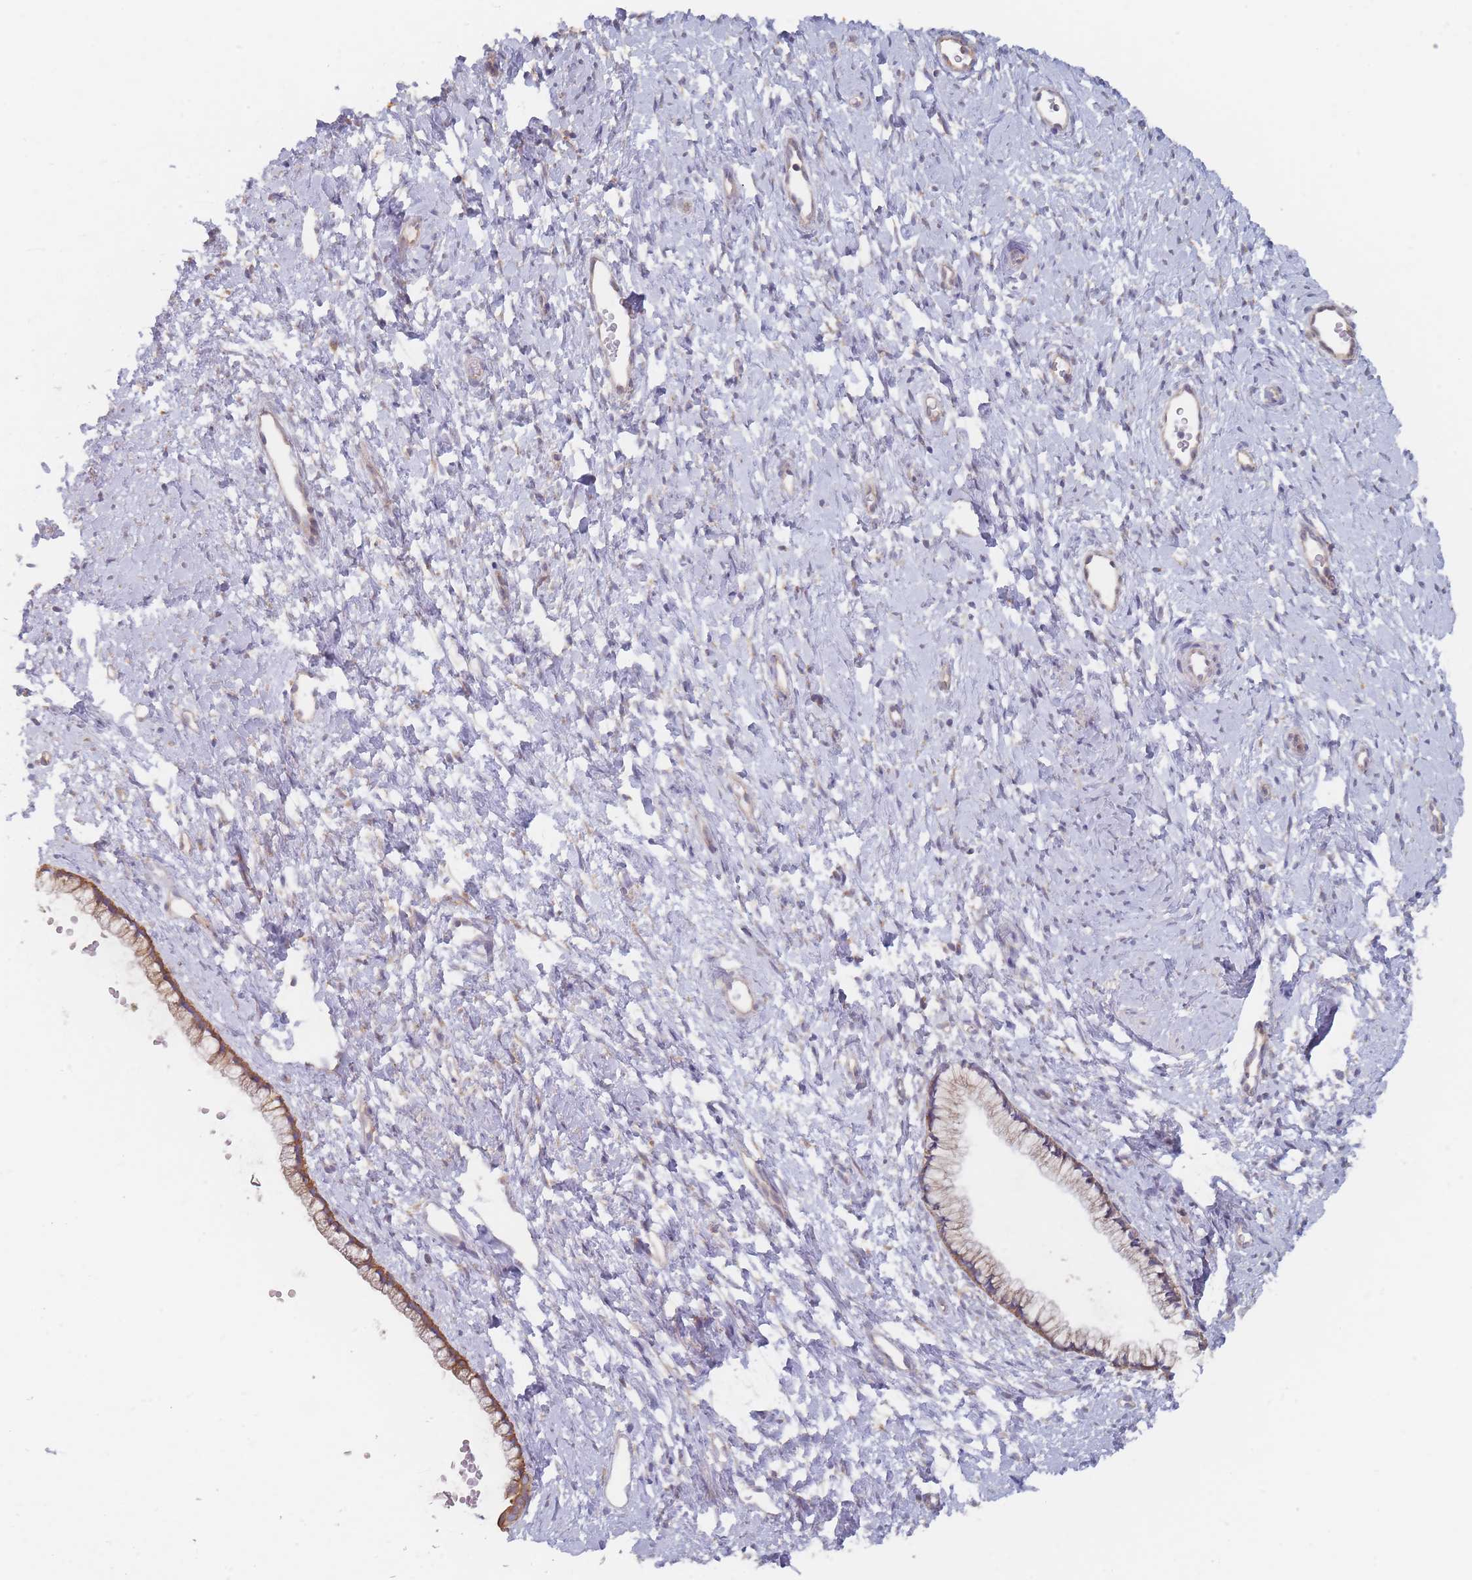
{"staining": {"intensity": "moderate", "quantity": ">75%", "location": "cytoplasmic/membranous"}, "tissue": "cervix", "cell_type": "Glandular cells", "image_type": "normal", "snomed": [{"axis": "morphology", "description": "Normal tissue, NOS"}, {"axis": "topography", "description": "Cervix"}], "caption": "Unremarkable cervix reveals moderate cytoplasmic/membranous positivity in about >75% of glandular cells, visualized by immunohistochemistry.", "gene": "EFCC1", "patient": {"sex": "female", "age": 57}}